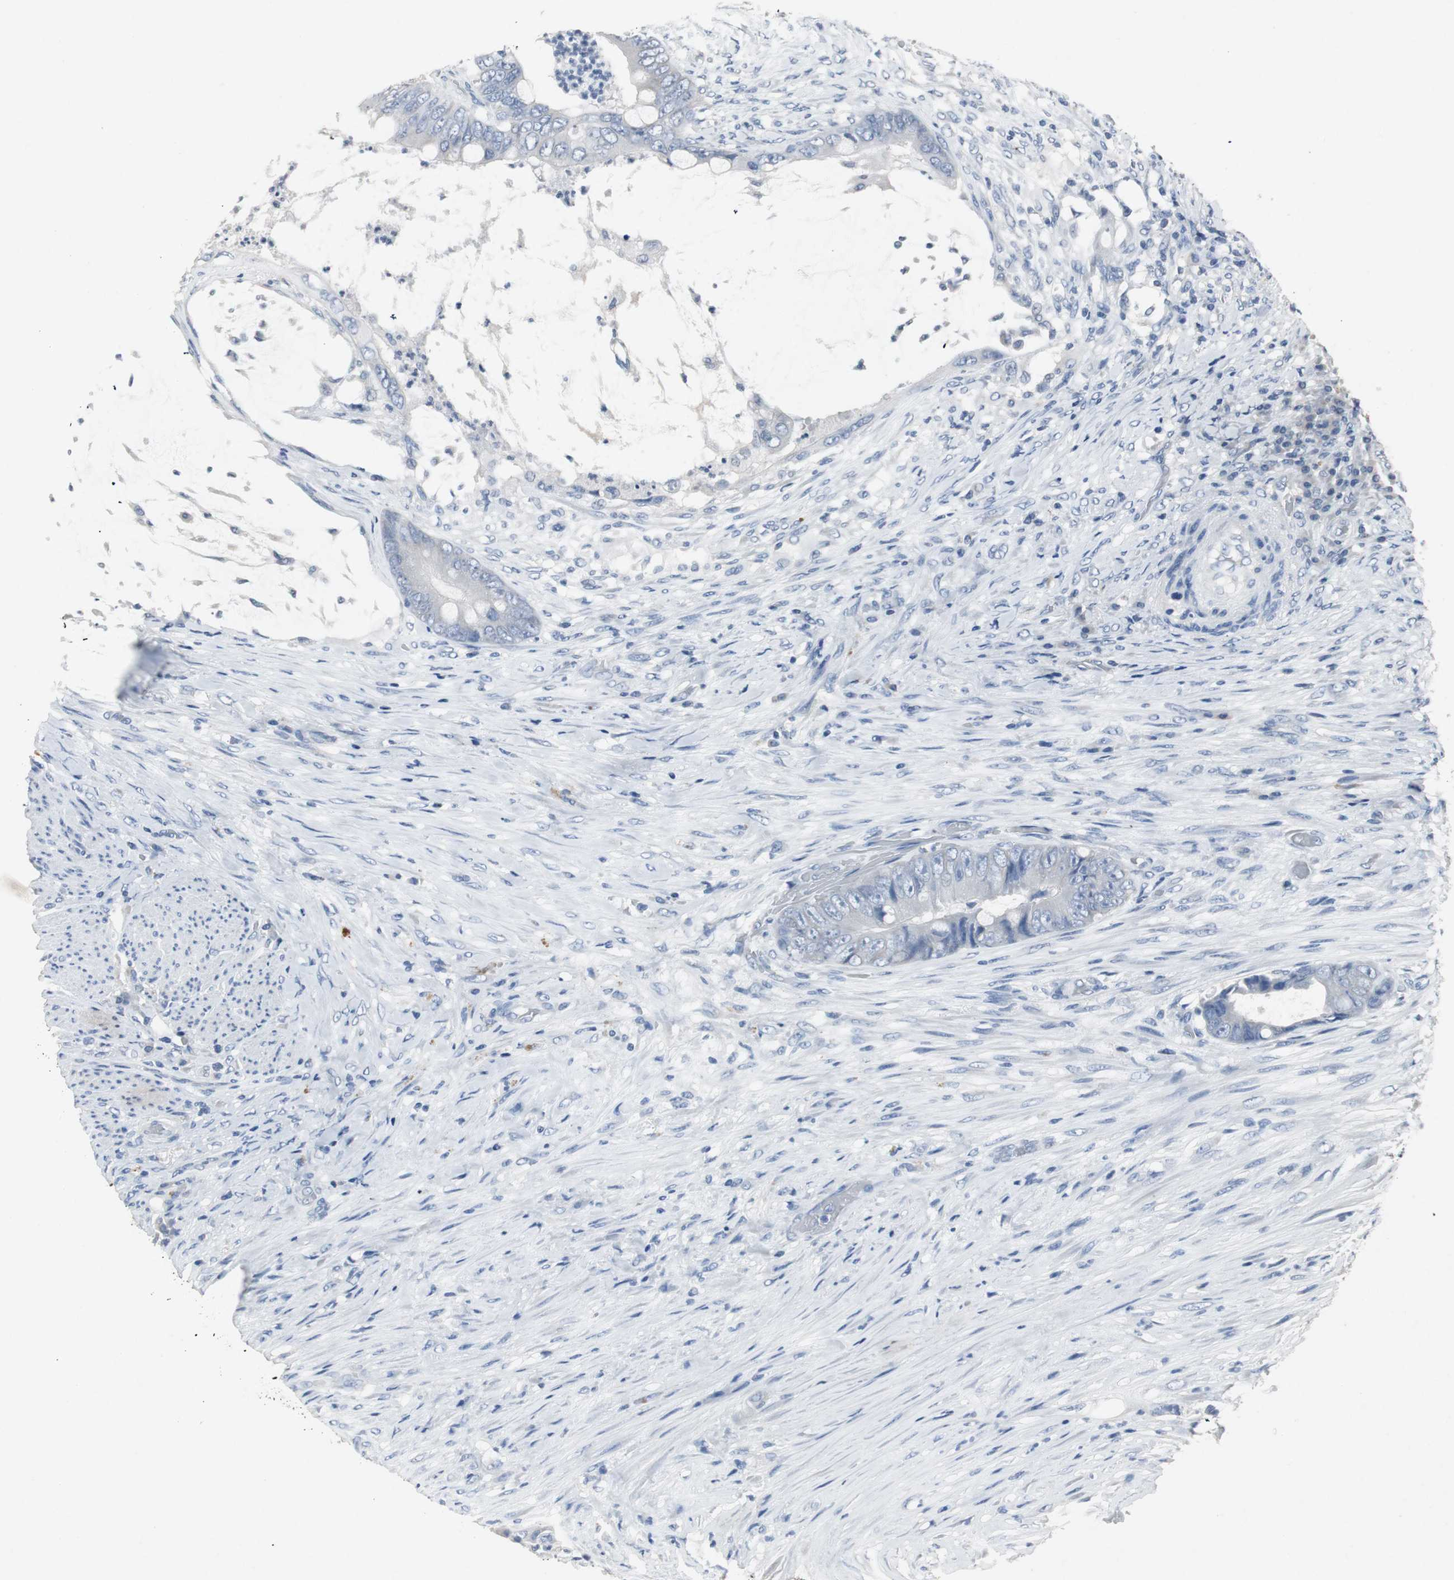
{"staining": {"intensity": "negative", "quantity": "none", "location": "none"}, "tissue": "colorectal cancer", "cell_type": "Tumor cells", "image_type": "cancer", "snomed": [{"axis": "morphology", "description": "Adenocarcinoma, NOS"}, {"axis": "topography", "description": "Rectum"}], "caption": "High power microscopy micrograph of an immunohistochemistry (IHC) micrograph of colorectal cancer (adenocarcinoma), revealing no significant staining in tumor cells.", "gene": "LRP2", "patient": {"sex": "female", "age": 77}}